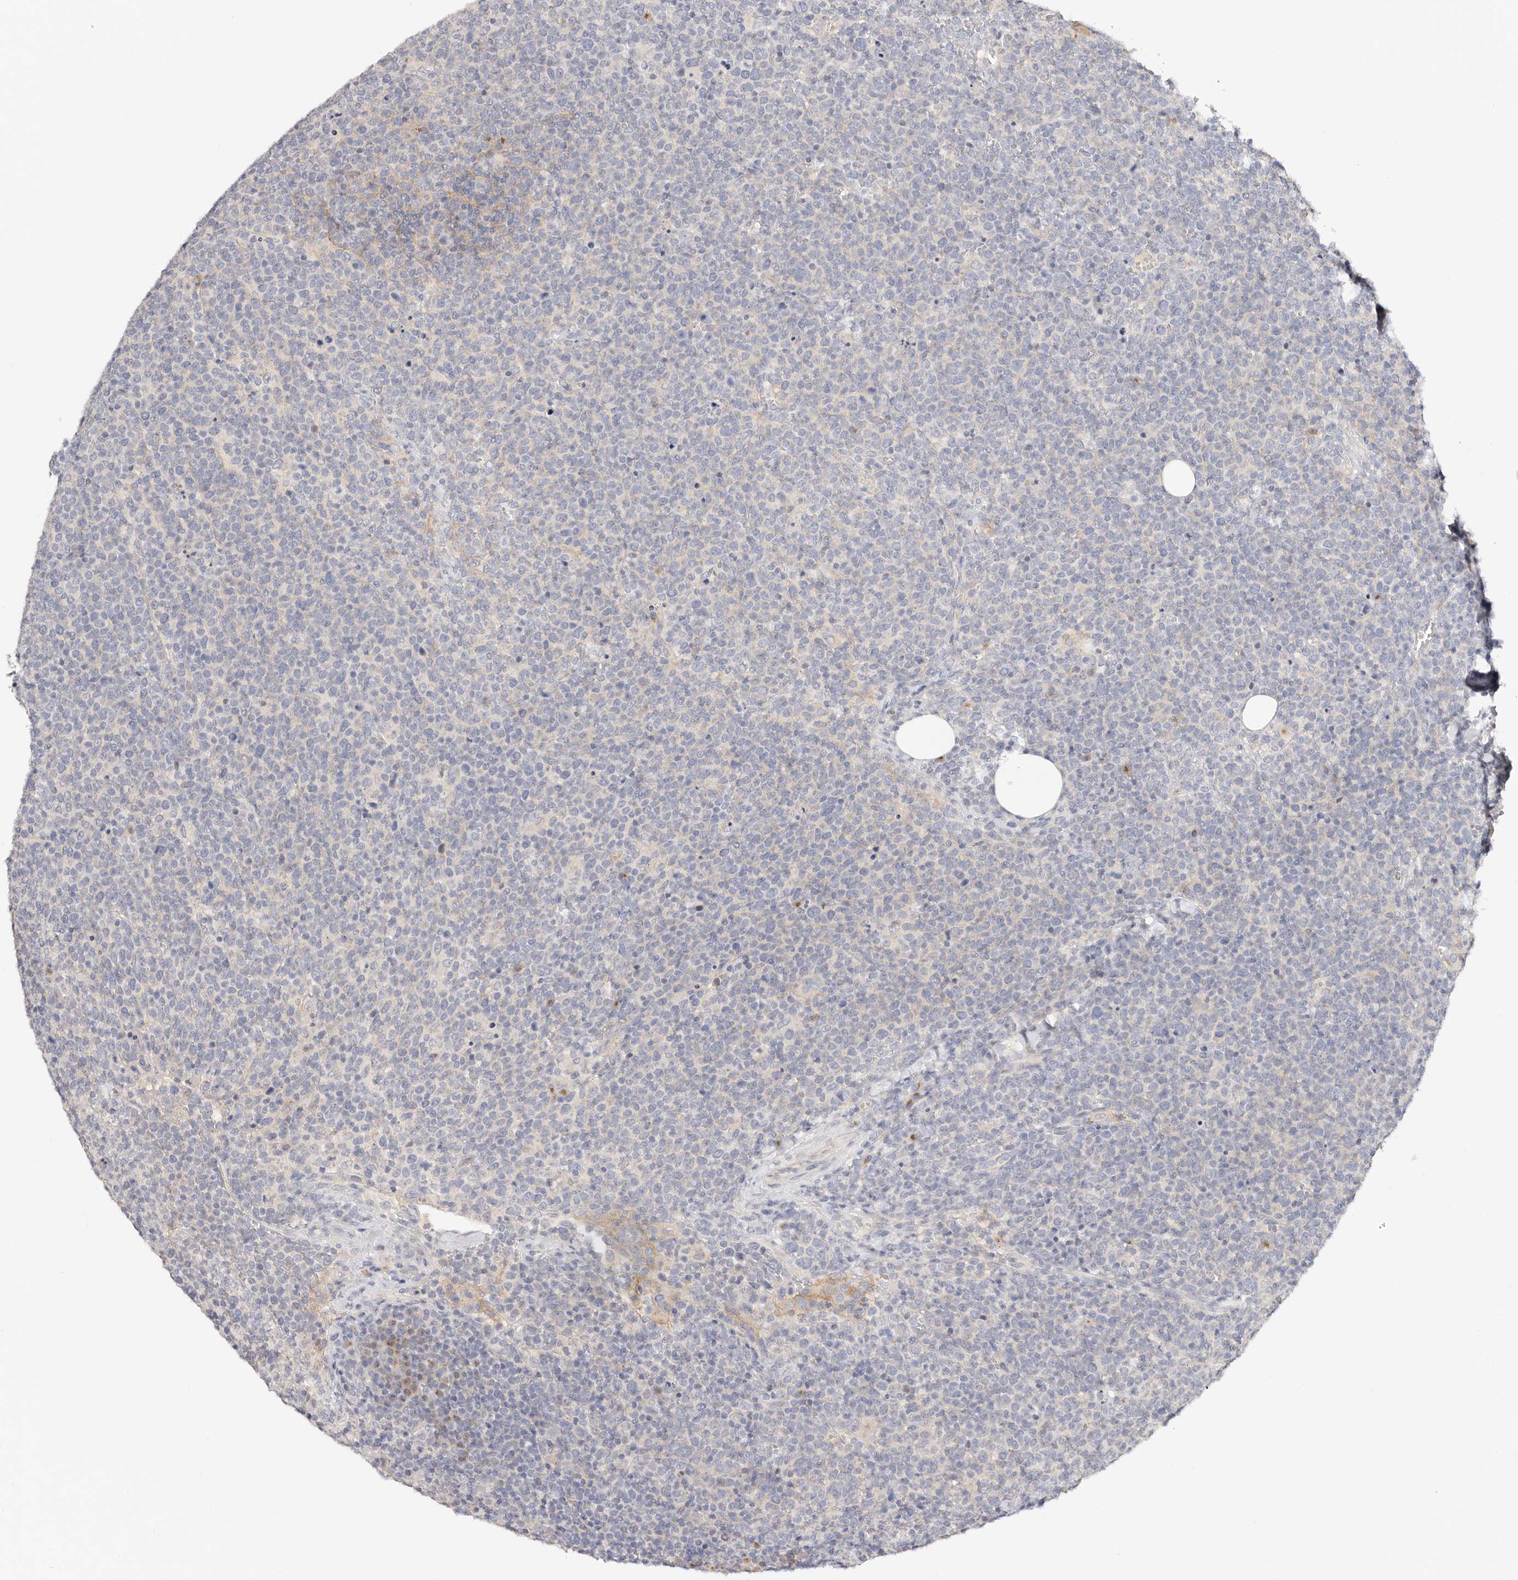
{"staining": {"intensity": "negative", "quantity": "none", "location": "none"}, "tissue": "lymphoma", "cell_type": "Tumor cells", "image_type": "cancer", "snomed": [{"axis": "morphology", "description": "Malignant lymphoma, non-Hodgkin's type, High grade"}, {"axis": "topography", "description": "Lymph node"}], "caption": "Tumor cells are negative for brown protein staining in malignant lymphoma, non-Hodgkin's type (high-grade).", "gene": "DNASE1", "patient": {"sex": "male", "age": 61}}